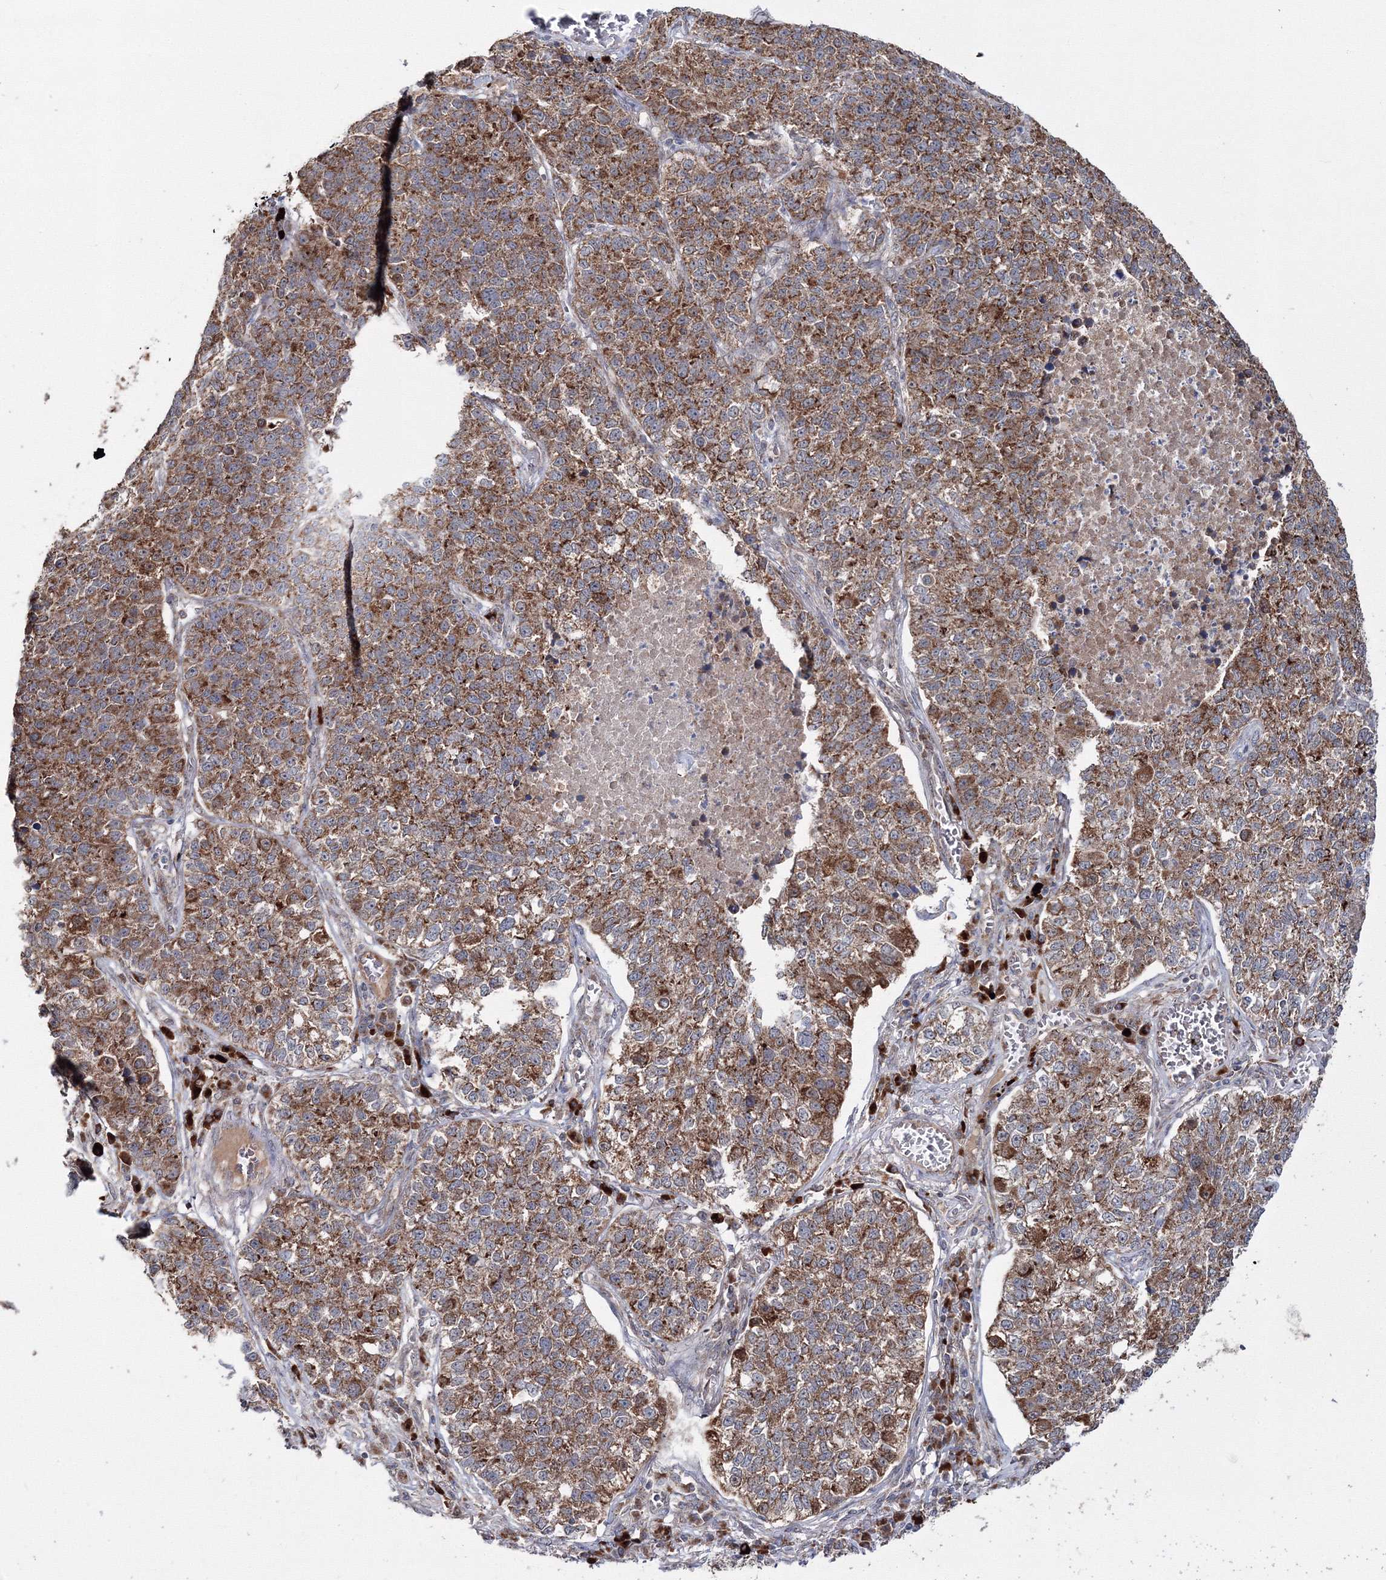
{"staining": {"intensity": "moderate", "quantity": ">75%", "location": "cytoplasmic/membranous"}, "tissue": "lung cancer", "cell_type": "Tumor cells", "image_type": "cancer", "snomed": [{"axis": "morphology", "description": "Adenocarcinoma, NOS"}, {"axis": "topography", "description": "Lung"}], "caption": "Lung cancer (adenocarcinoma) stained for a protein (brown) reveals moderate cytoplasmic/membranous positive positivity in about >75% of tumor cells.", "gene": "PEX13", "patient": {"sex": "male", "age": 49}}